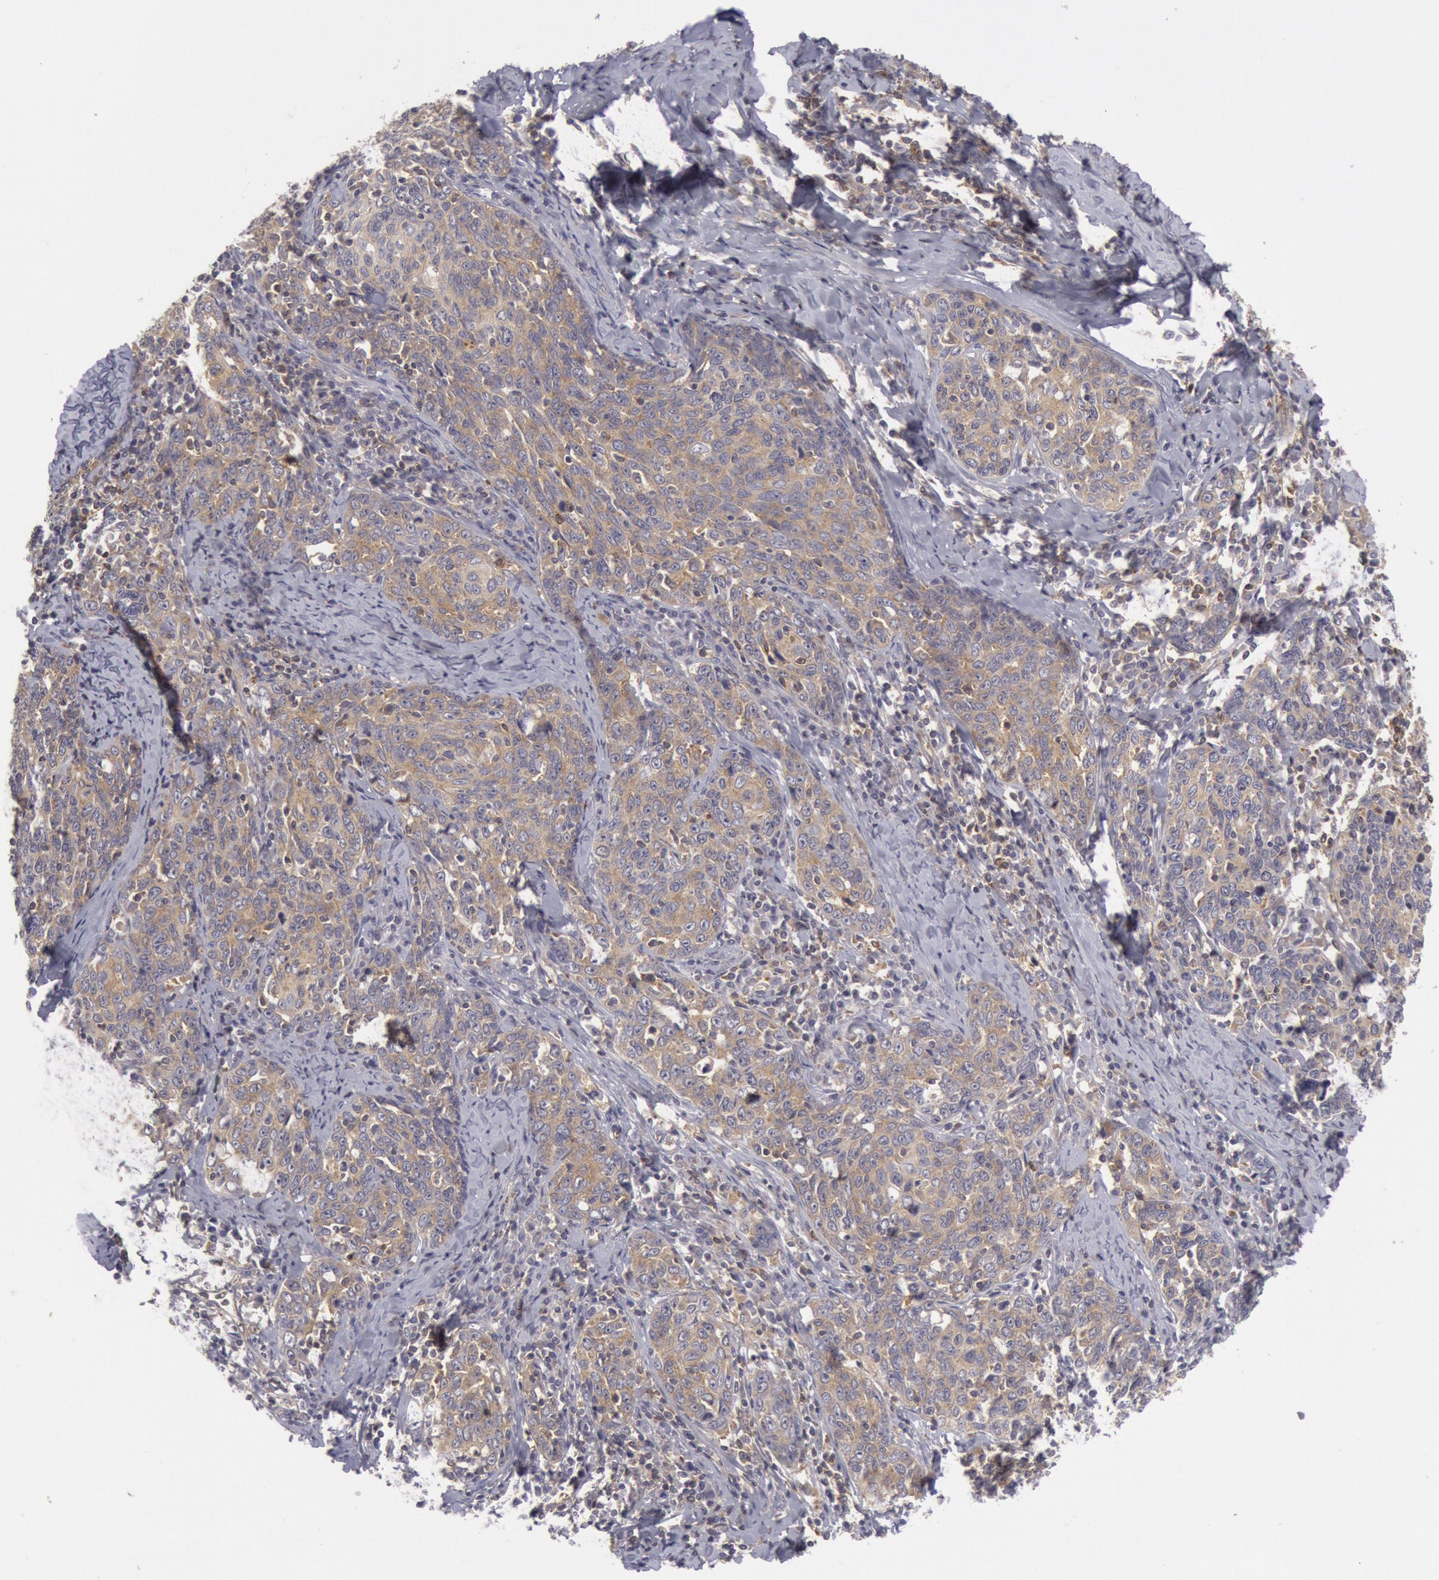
{"staining": {"intensity": "weak", "quantity": ">75%", "location": "cytoplasmic/membranous"}, "tissue": "cervical cancer", "cell_type": "Tumor cells", "image_type": "cancer", "snomed": [{"axis": "morphology", "description": "Squamous cell carcinoma, NOS"}, {"axis": "topography", "description": "Cervix"}], "caption": "Approximately >75% of tumor cells in cervical squamous cell carcinoma demonstrate weak cytoplasmic/membranous protein positivity as visualized by brown immunohistochemical staining.", "gene": "IKBKB", "patient": {"sex": "female", "age": 41}}